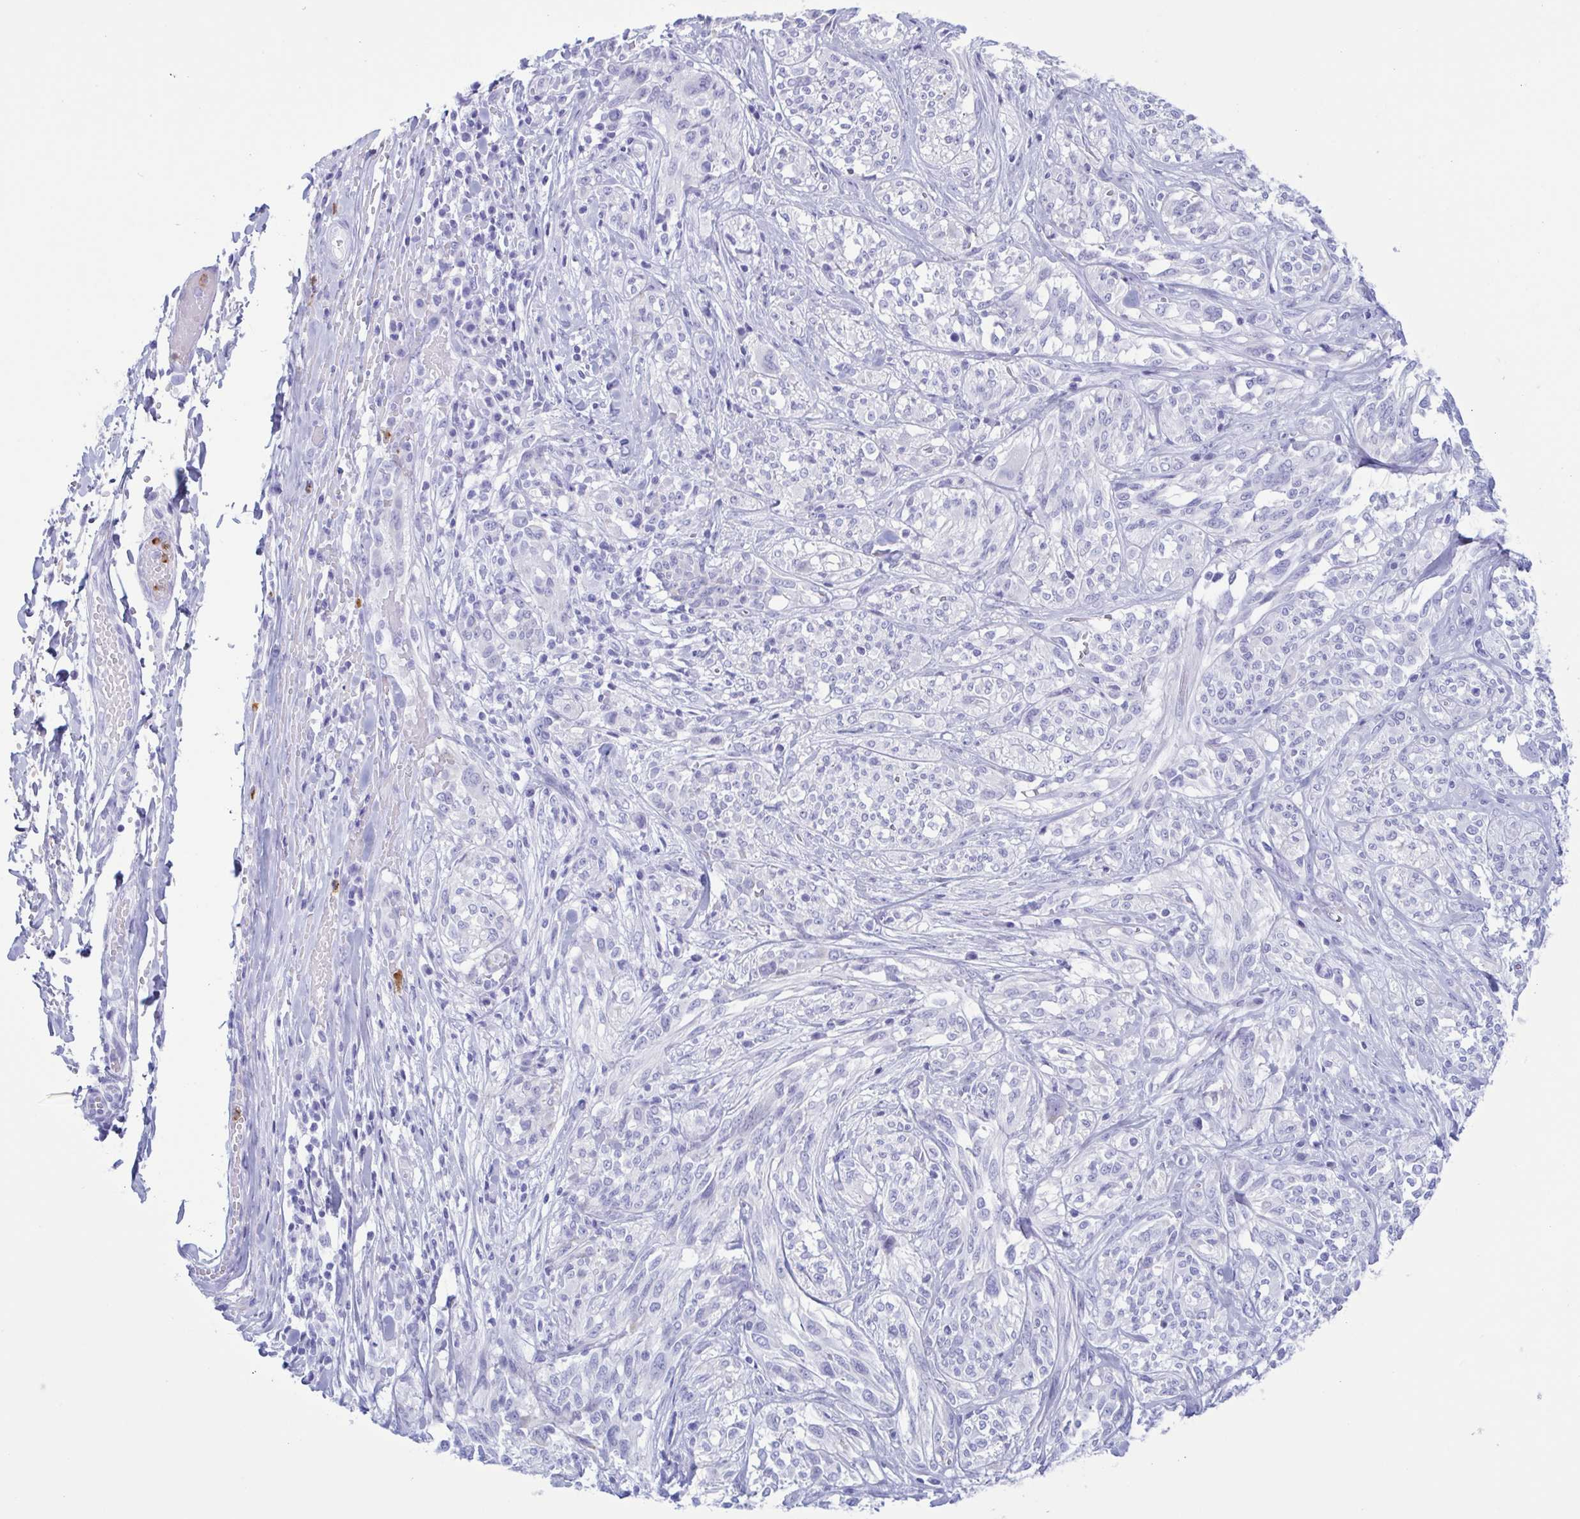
{"staining": {"intensity": "negative", "quantity": "none", "location": "none"}, "tissue": "melanoma", "cell_type": "Tumor cells", "image_type": "cancer", "snomed": [{"axis": "morphology", "description": "Malignant melanoma, NOS"}, {"axis": "topography", "description": "Skin"}], "caption": "High power microscopy image of an immunohistochemistry histopathology image of melanoma, revealing no significant positivity in tumor cells. Nuclei are stained in blue.", "gene": "LTF", "patient": {"sex": "female", "age": 91}}